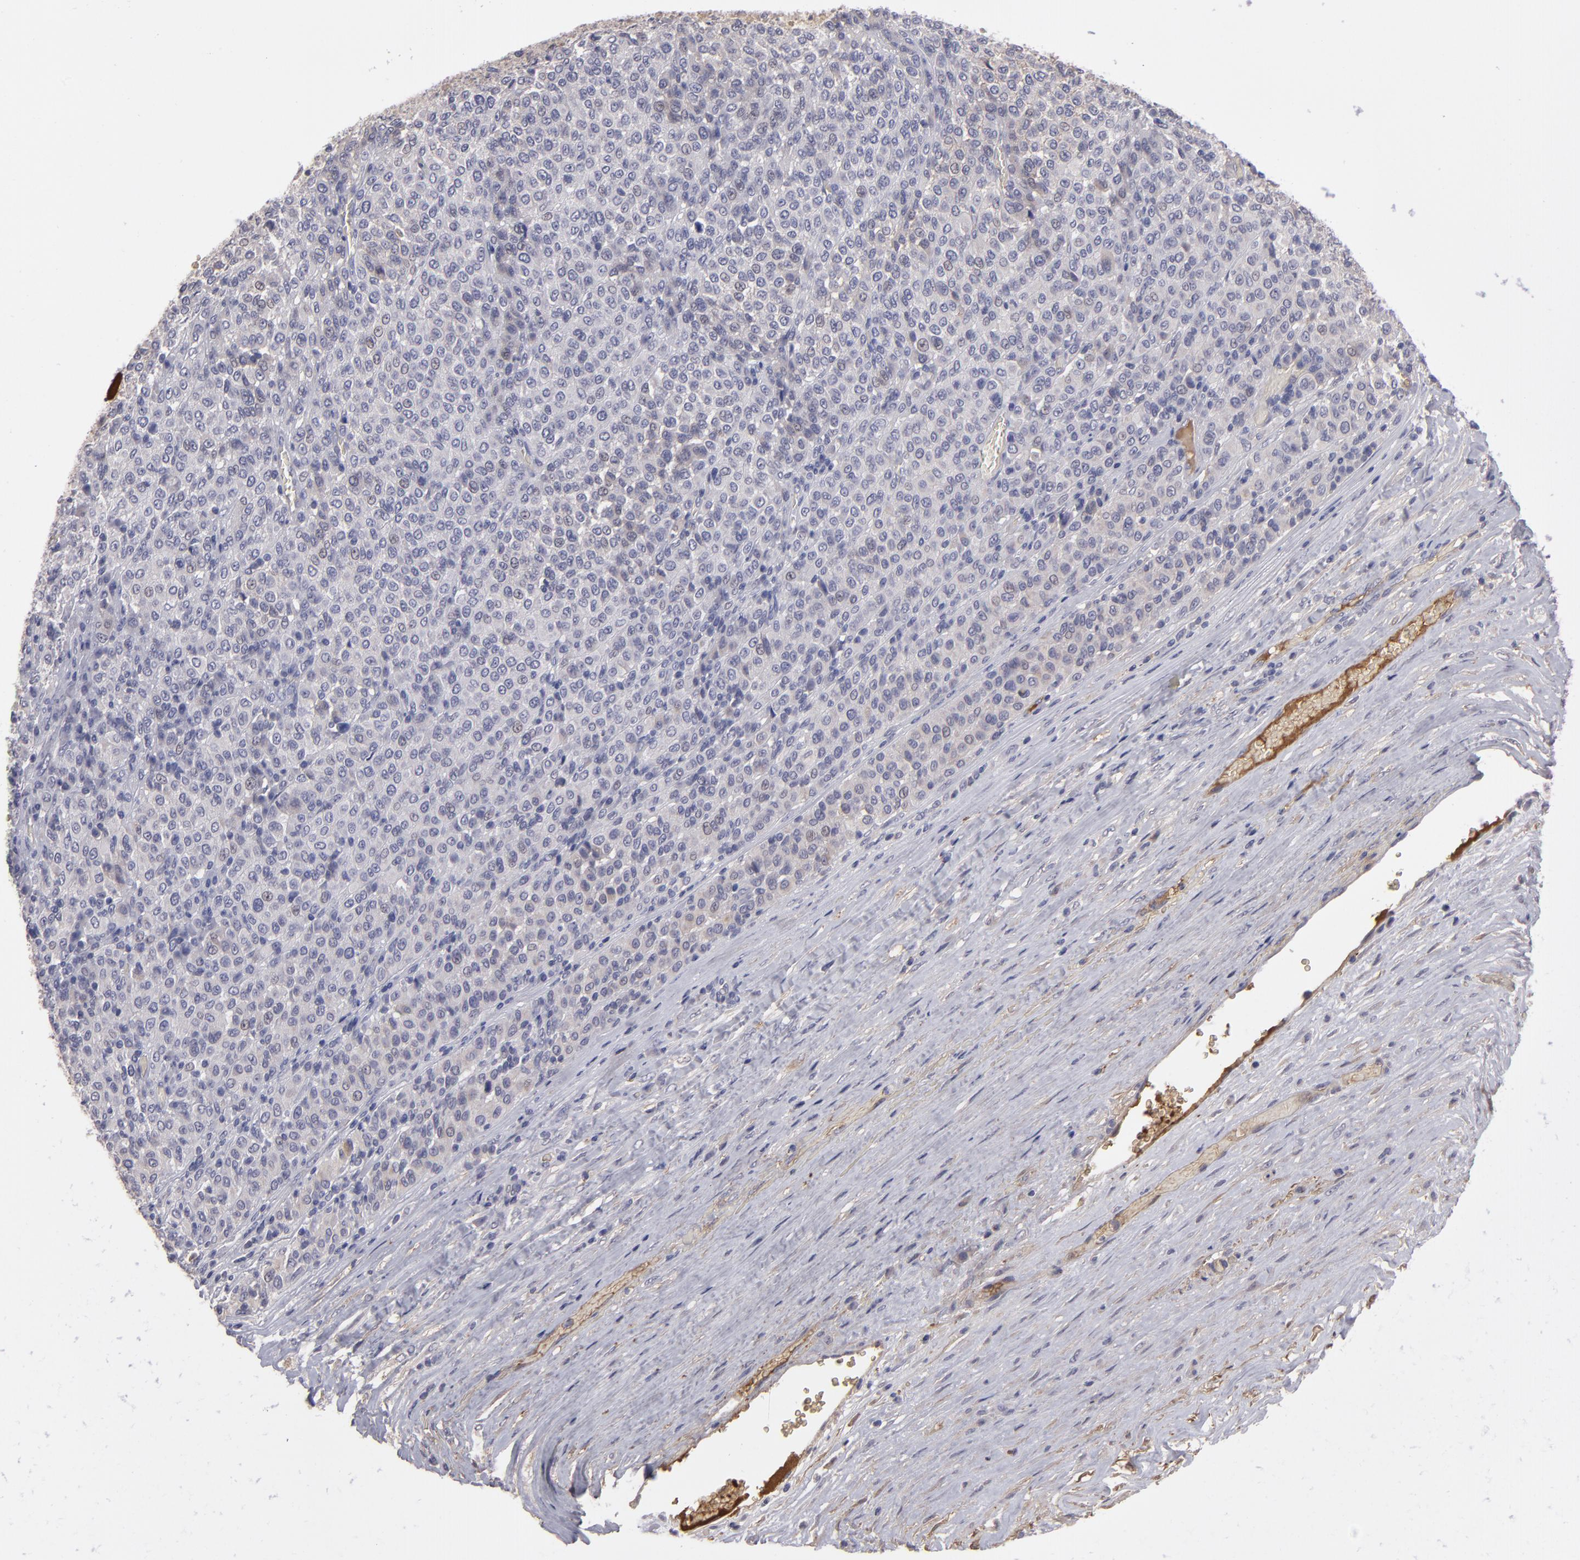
{"staining": {"intensity": "weak", "quantity": "25%-75%", "location": "cytoplasmic/membranous"}, "tissue": "melanoma", "cell_type": "Tumor cells", "image_type": "cancer", "snomed": [{"axis": "morphology", "description": "Malignant melanoma, Metastatic site"}, {"axis": "topography", "description": "Pancreas"}], "caption": "DAB (3,3'-diaminobenzidine) immunohistochemical staining of human melanoma shows weak cytoplasmic/membranous protein positivity in approximately 25%-75% of tumor cells.", "gene": "ITIH4", "patient": {"sex": "female", "age": 30}}